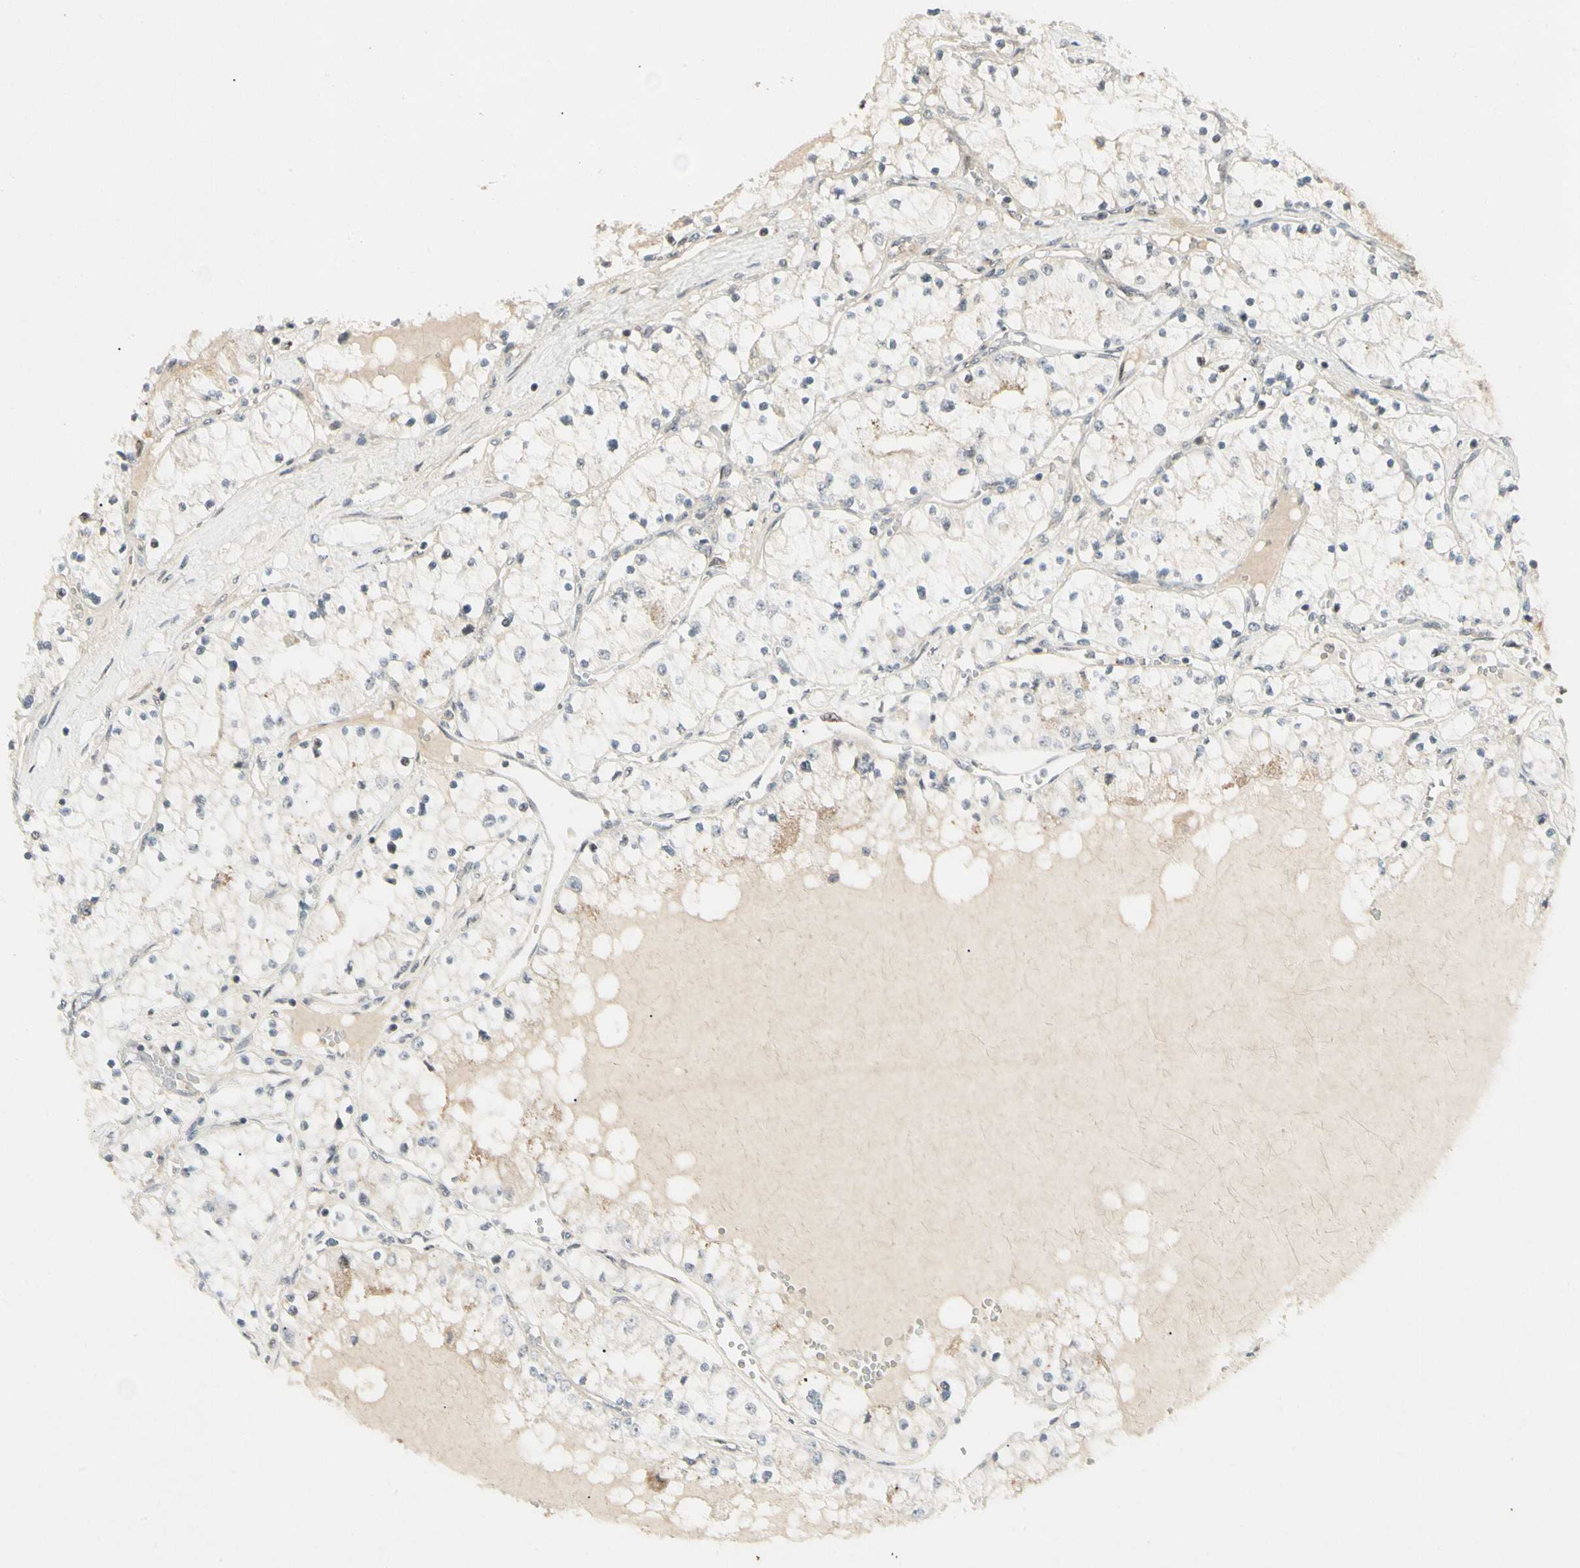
{"staining": {"intensity": "negative", "quantity": "none", "location": "none"}, "tissue": "renal cancer", "cell_type": "Tumor cells", "image_type": "cancer", "snomed": [{"axis": "morphology", "description": "Adenocarcinoma, NOS"}, {"axis": "topography", "description": "Kidney"}], "caption": "DAB immunohistochemical staining of renal cancer (adenocarcinoma) reveals no significant expression in tumor cells.", "gene": "FNDC3B", "patient": {"sex": "male", "age": 68}}